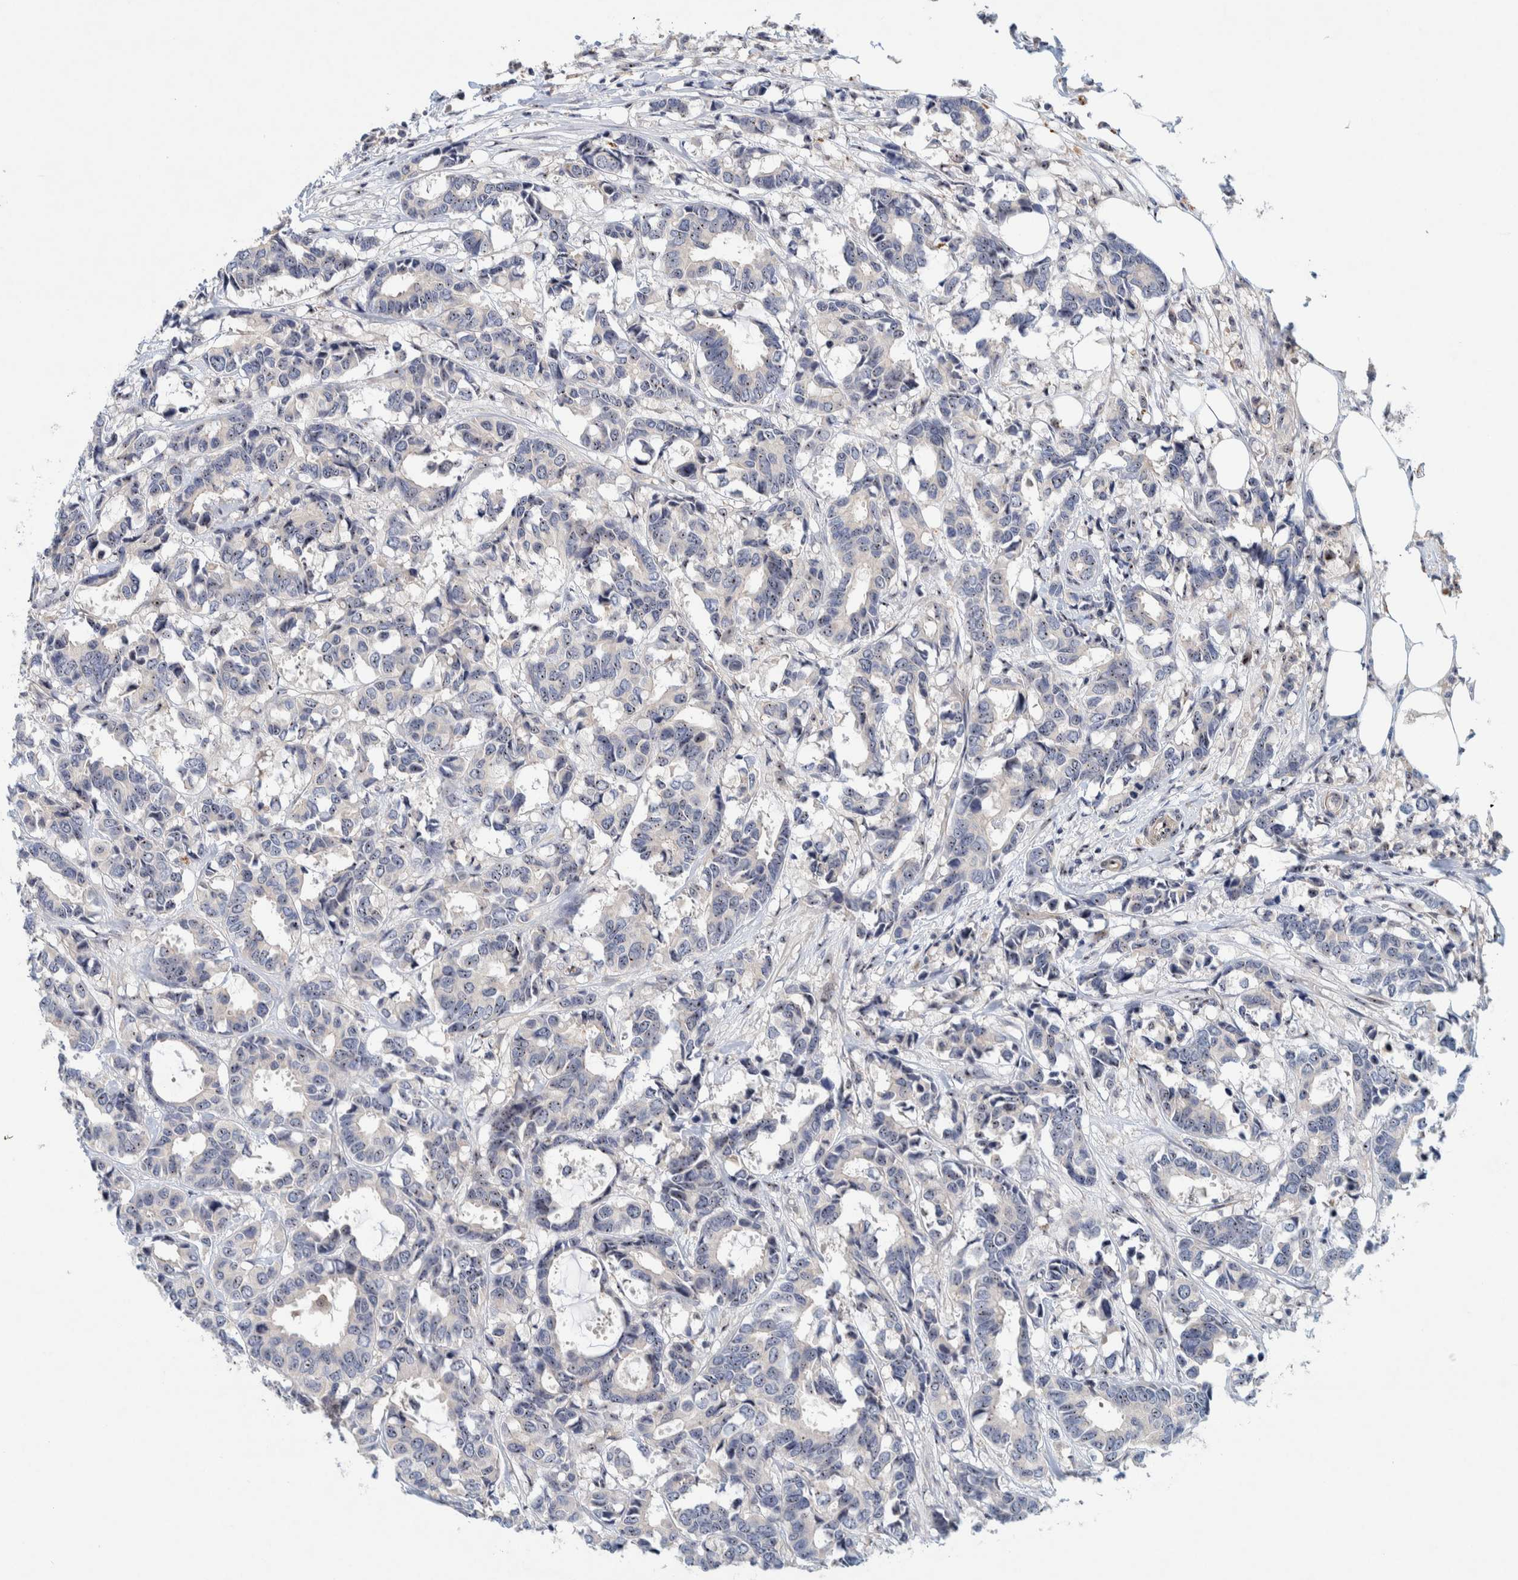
{"staining": {"intensity": "moderate", "quantity": "25%-75%", "location": "nuclear"}, "tissue": "breast cancer", "cell_type": "Tumor cells", "image_type": "cancer", "snomed": [{"axis": "morphology", "description": "Duct carcinoma"}, {"axis": "topography", "description": "Breast"}], "caption": "This is an image of IHC staining of breast cancer, which shows moderate staining in the nuclear of tumor cells.", "gene": "NOL11", "patient": {"sex": "female", "age": 87}}